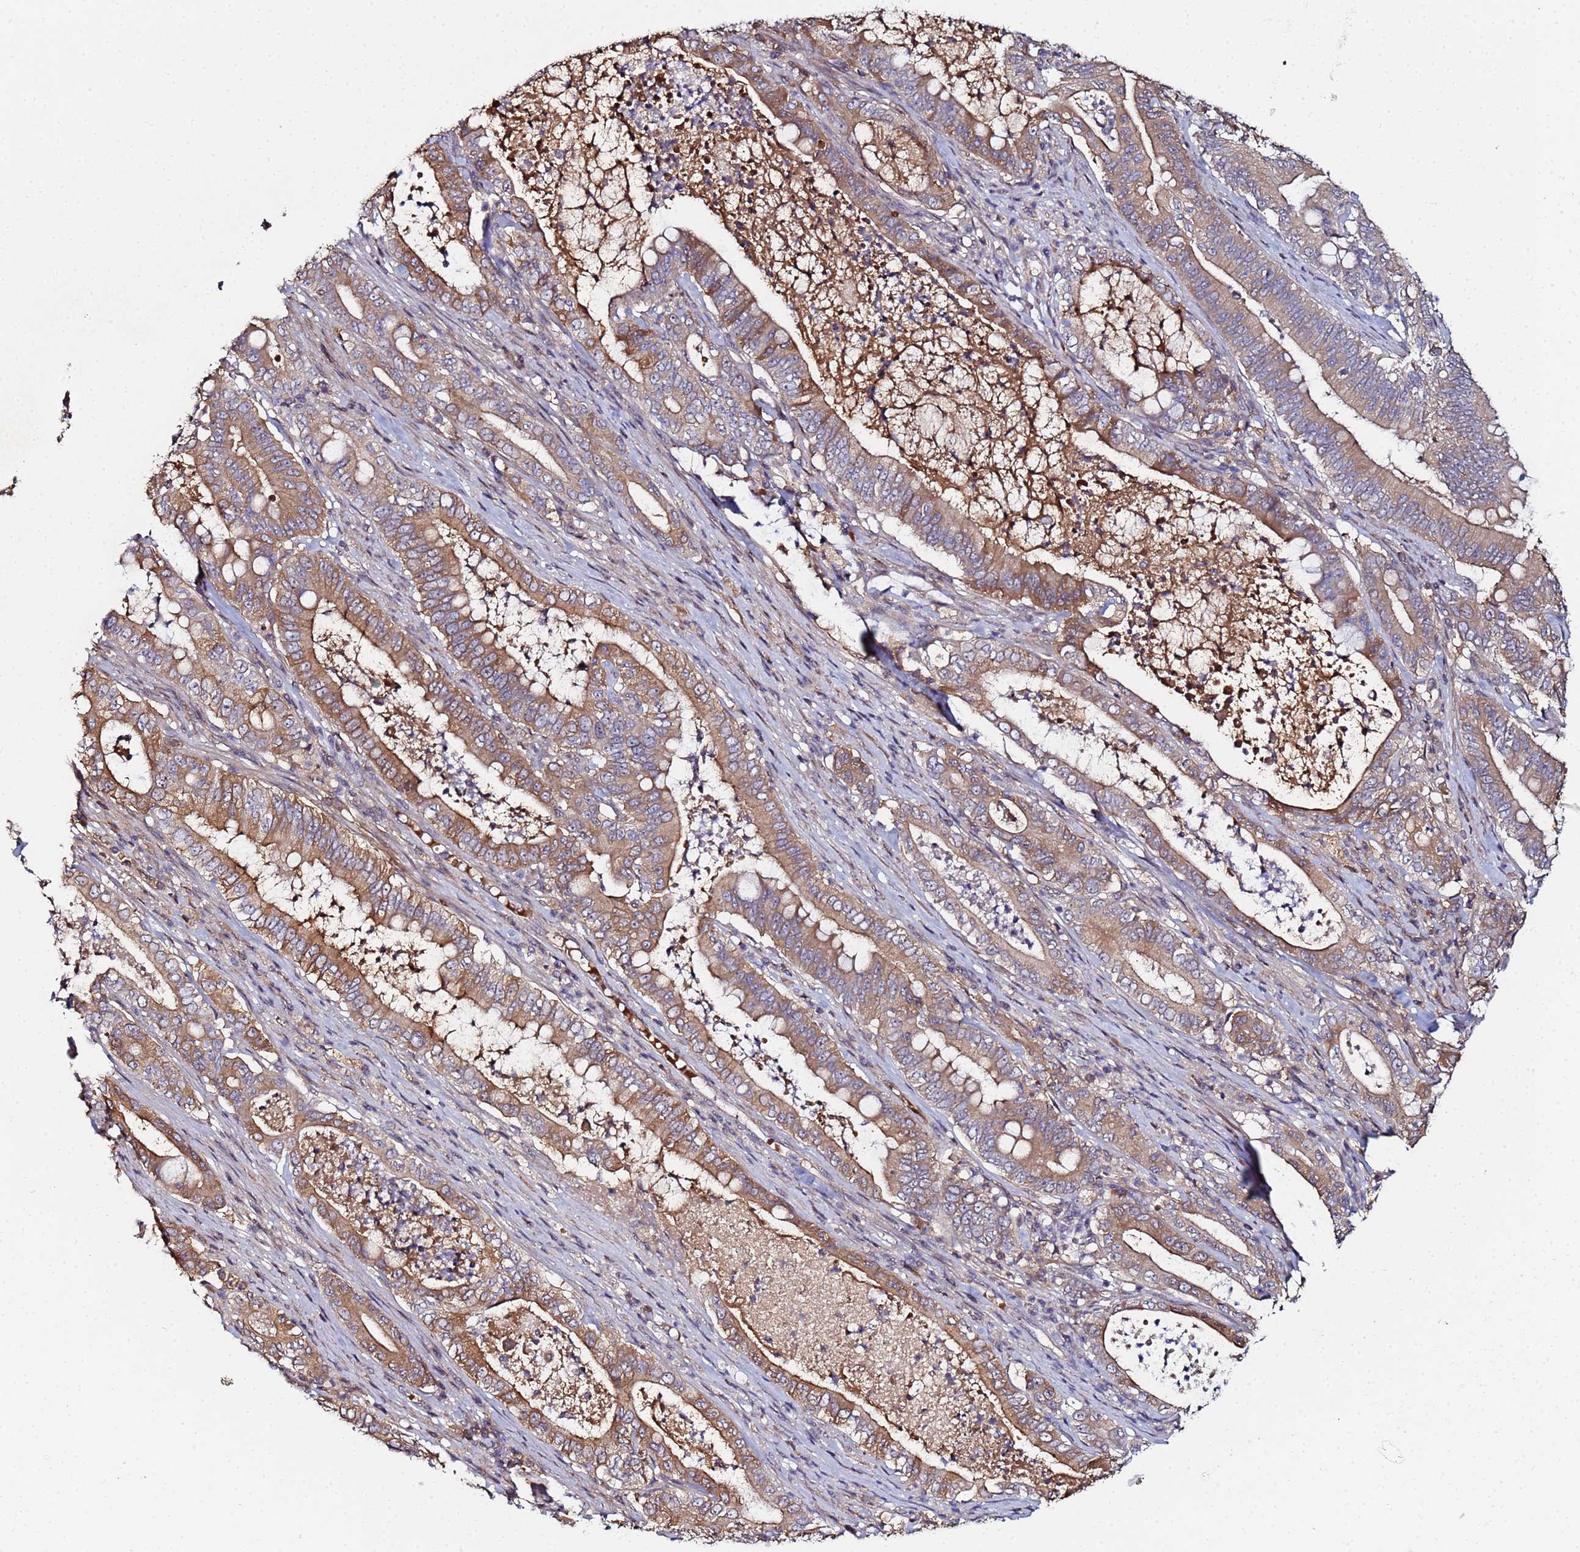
{"staining": {"intensity": "moderate", "quantity": ">75%", "location": "cytoplasmic/membranous"}, "tissue": "pancreatic cancer", "cell_type": "Tumor cells", "image_type": "cancer", "snomed": [{"axis": "morphology", "description": "Adenocarcinoma, NOS"}, {"axis": "topography", "description": "Pancreas"}], "caption": "Immunohistochemical staining of human adenocarcinoma (pancreatic) shows moderate cytoplasmic/membranous protein expression in about >75% of tumor cells.", "gene": "OSER1", "patient": {"sex": "male", "age": 71}}